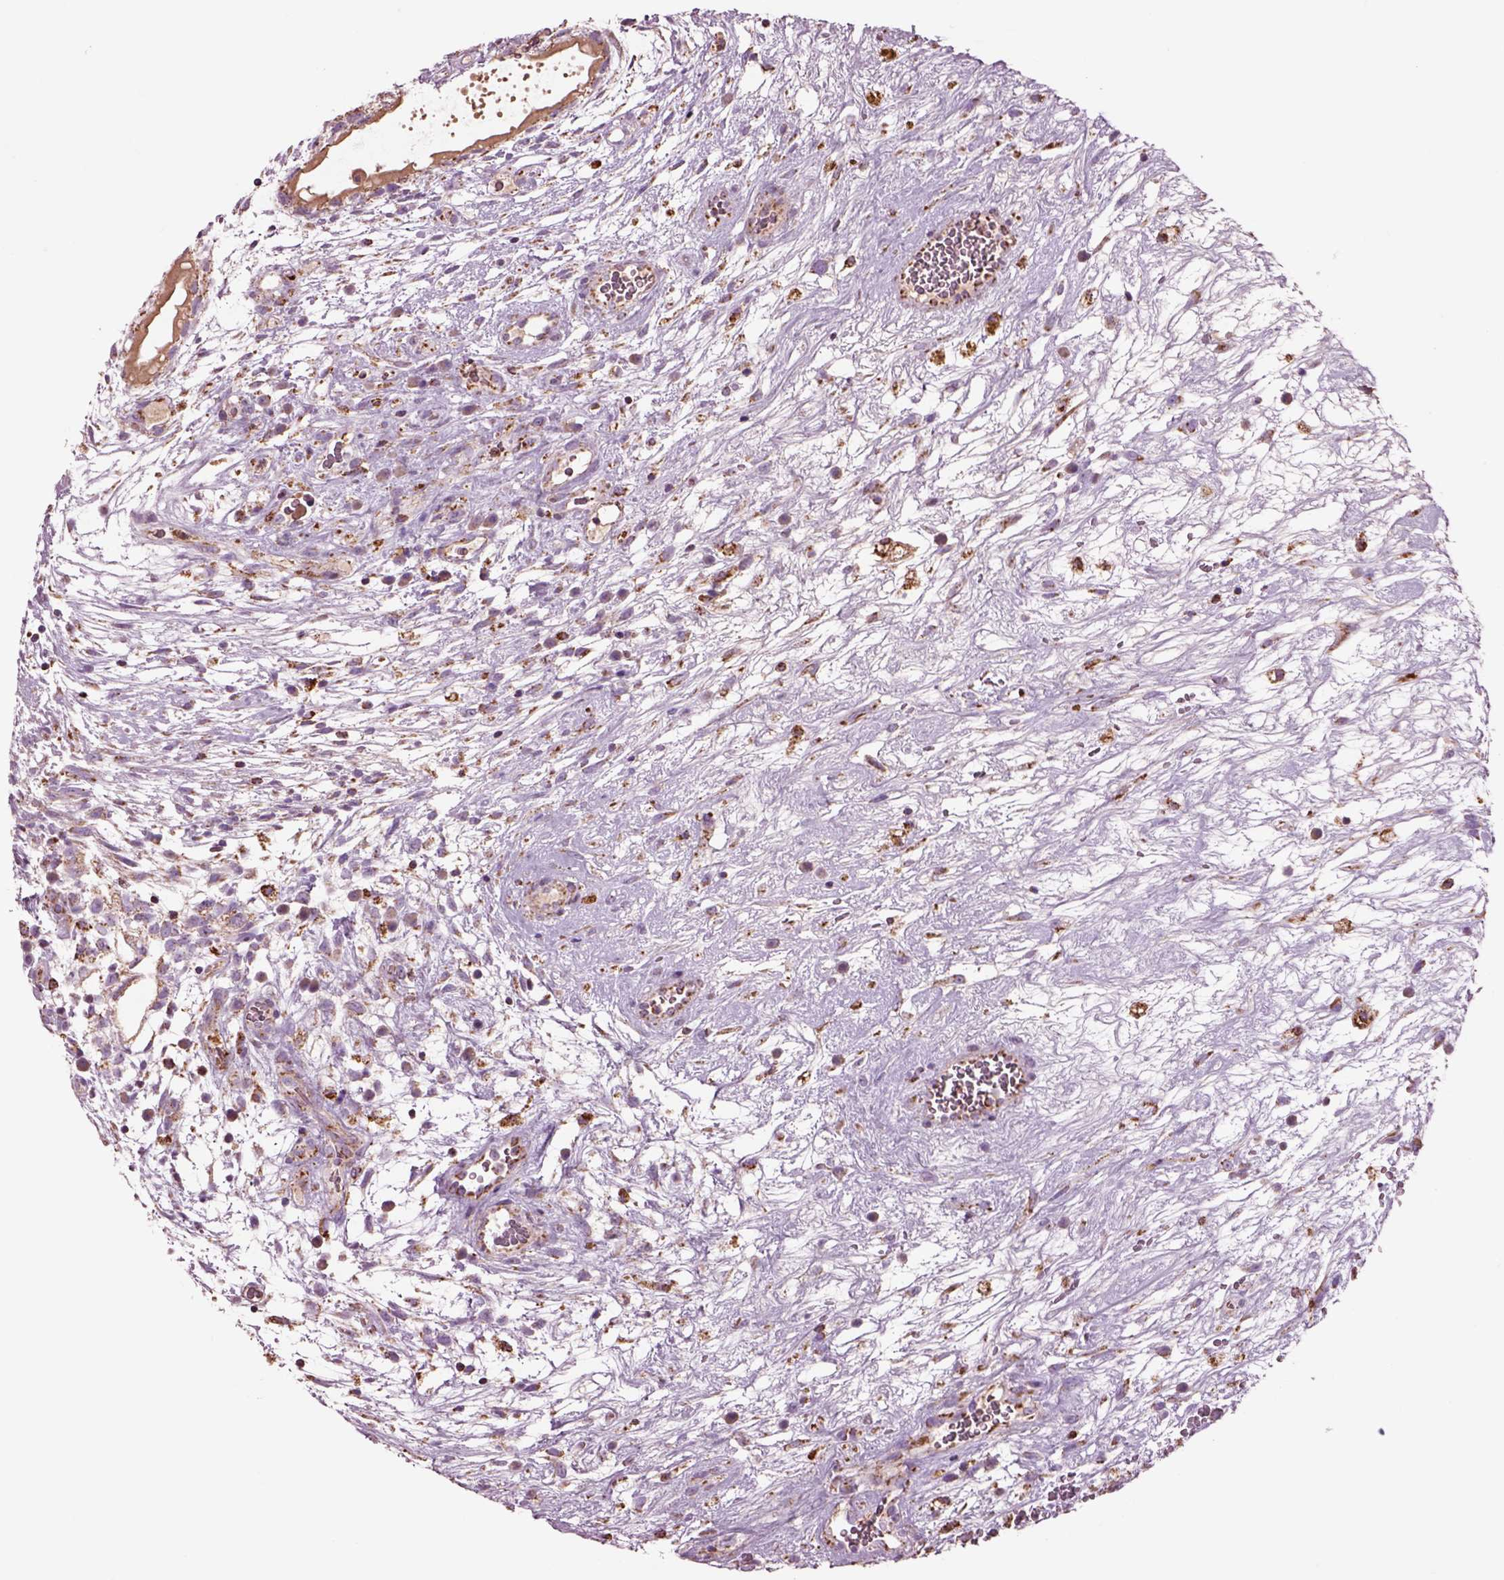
{"staining": {"intensity": "moderate", "quantity": ">75%", "location": "cytoplasmic/membranous"}, "tissue": "testis cancer", "cell_type": "Tumor cells", "image_type": "cancer", "snomed": [{"axis": "morphology", "description": "Normal tissue, NOS"}, {"axis": "morphology", "description": "Carcinoma, Embryonal, NOS"}, {"axis": "topography", "description": "Testis"}], "caption": "Immunohistochemical staining of testis embryonal carcinoma reveals moderate cytoplasmic/membranous protein expression in approximately >75% of tumor cells.", "gene": "SLC25A24", "patient": {"sex": "male", "age": 32}}